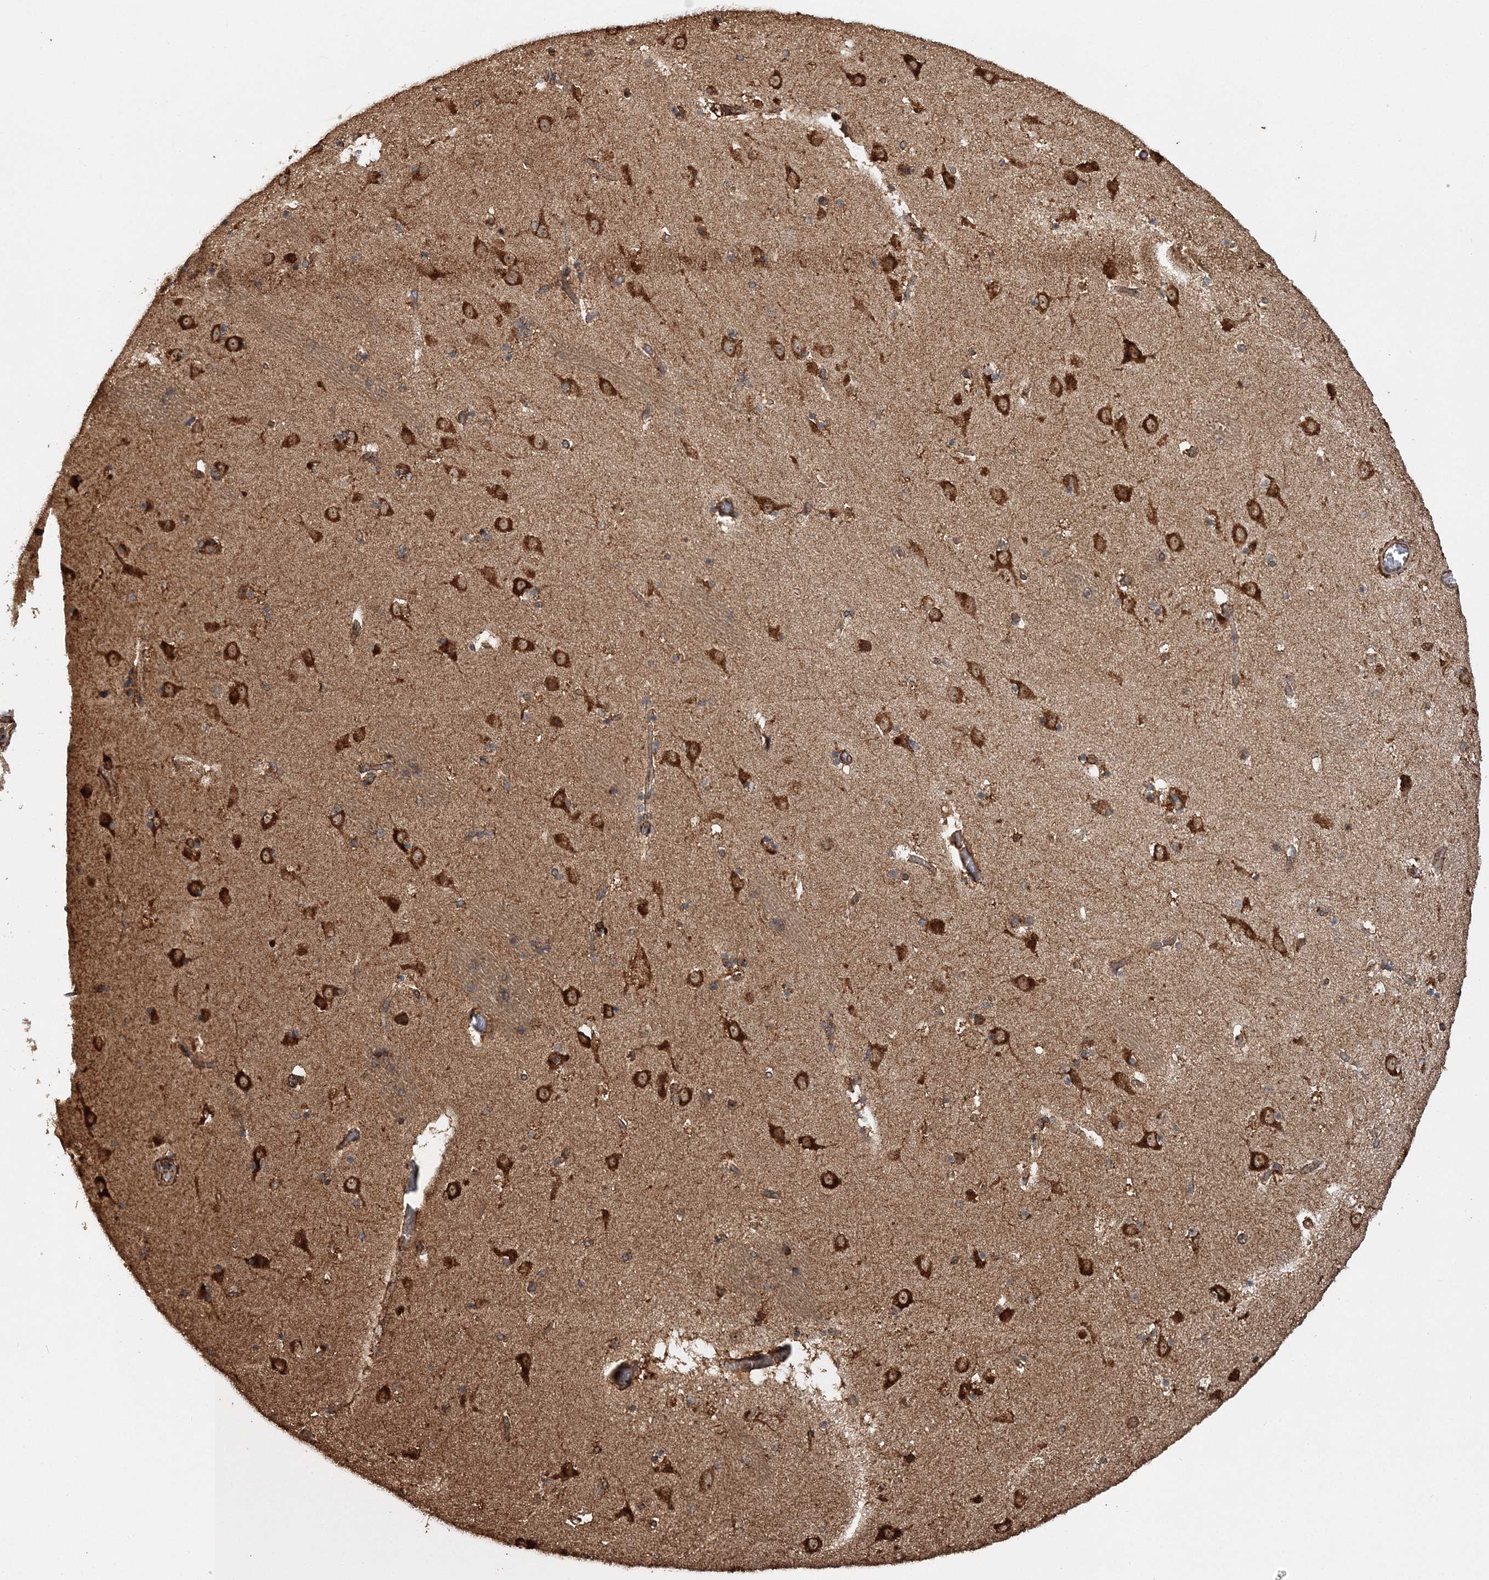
{"staining": {"intensity": "moderate", "quantity": "<25%", "location": "cytoplasmic/membranous"}, "tissue": "caudate", "cell_type": "Glial cells", "image_type": "normal", "snomed": [{"axis": "morphology", "description": "Normal tissue, NOS"}, {"axis": "topography", "description": "Lateral ventricle wall"}], "caption": "Immunohistochemistry (IHC) (DAB) staining of benign caudate shows moderate cytoplasmic/membranous protein expression in about <25% of glial cells. Immunohistochemistry (IHC) stains the protein of interest in brown and the nuclei are stained blue.", "gene": "SCRN3", "patient": {"sex": "male", "age": 45}}